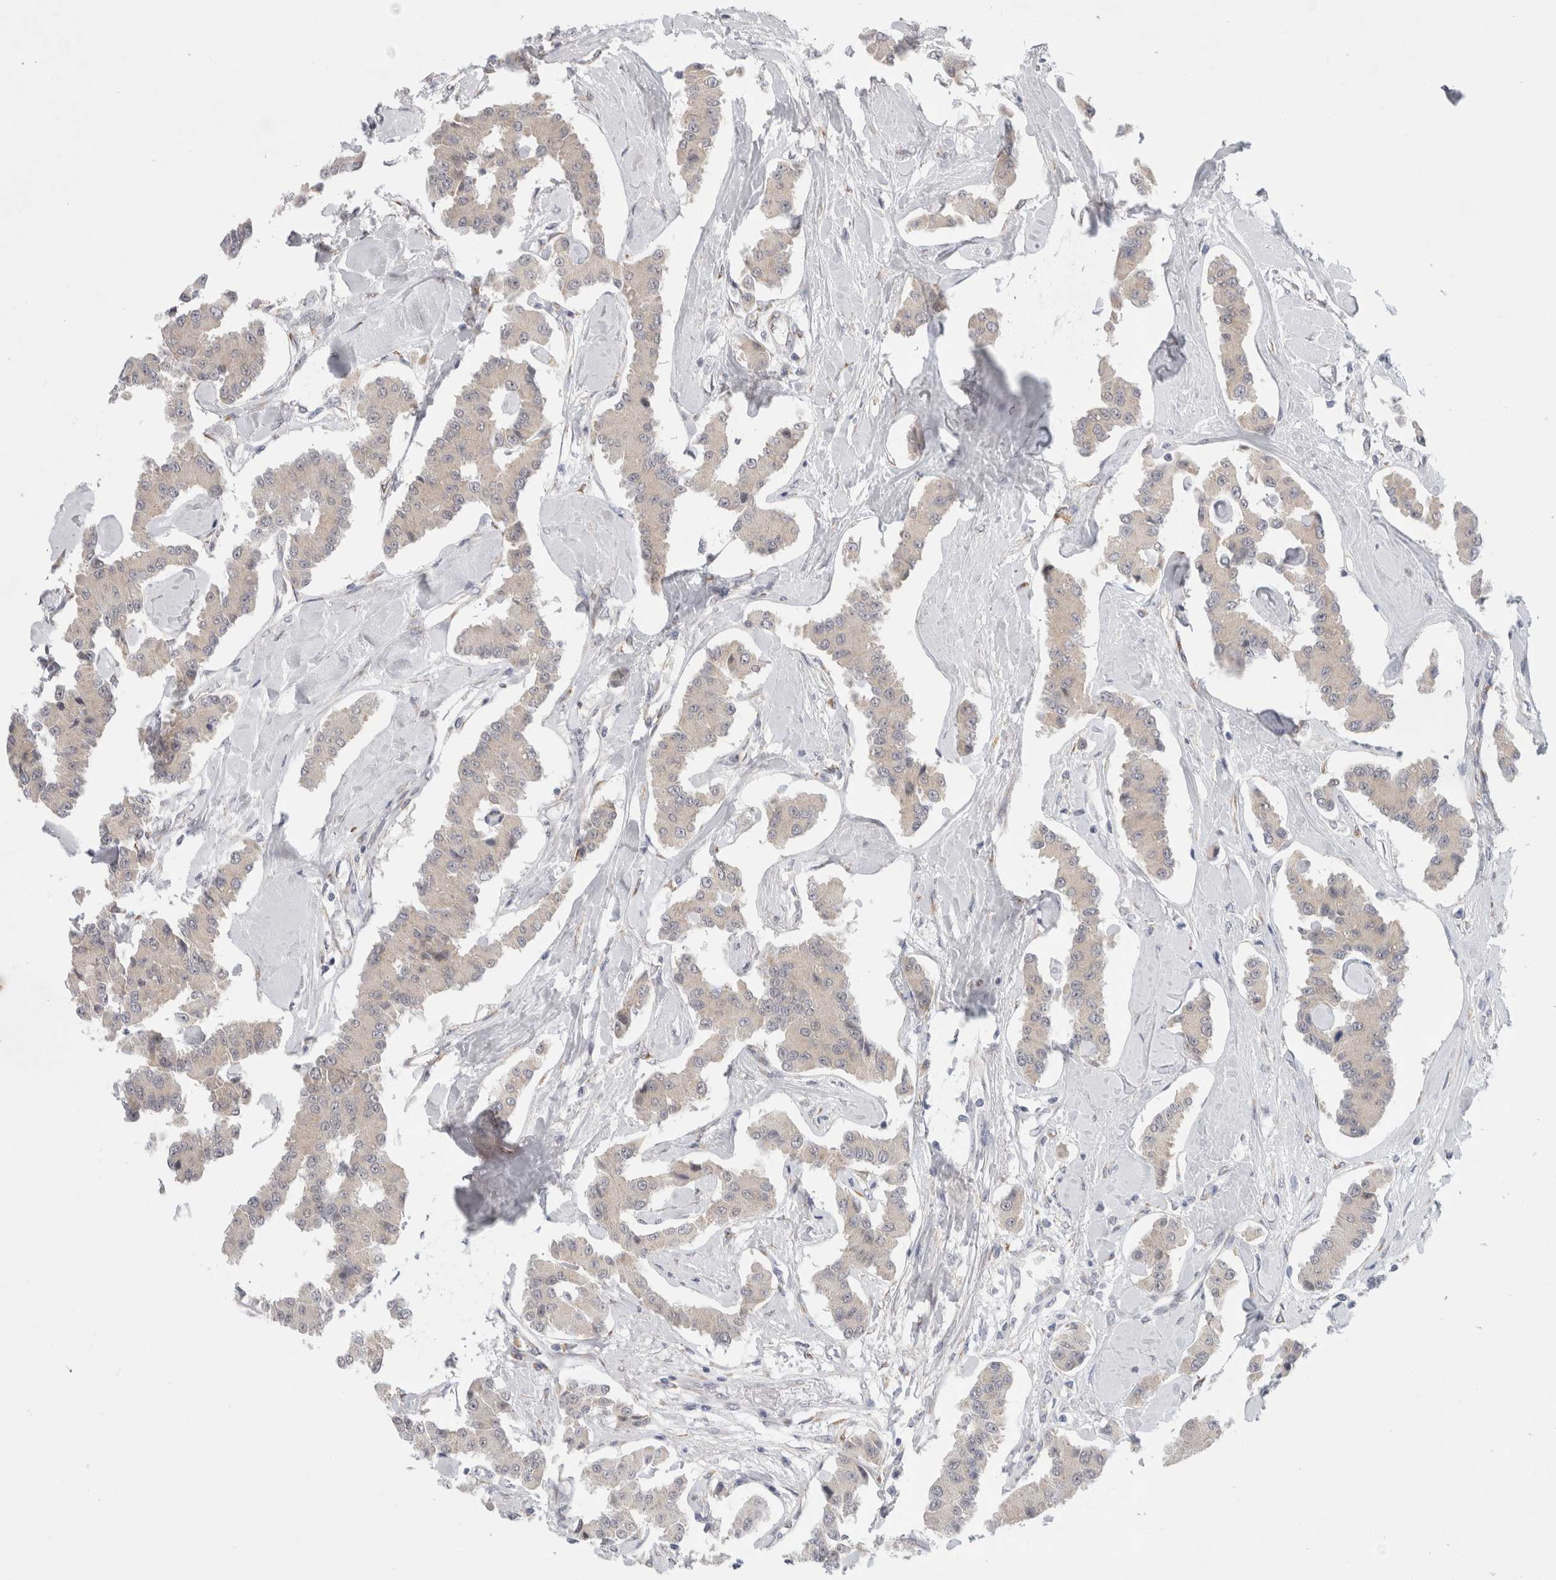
{"staining": {"intensity": "negative", "quantity": "none", "location": "none"}, "tissue": "carcinoid", "cell_type": "Tumor cells", "image_type": "cancer", "snomed": [{"axis": "morphology", "description": "Carcinoid, malignant, NOS"}, {"axis": "topography", "description": "Pancreas"}], "caption": "Tumor cells show no significant expression in carcinoid (malignant).", "gene": "TRMT1L", "patient": {"sex": "male", "age": 41}}